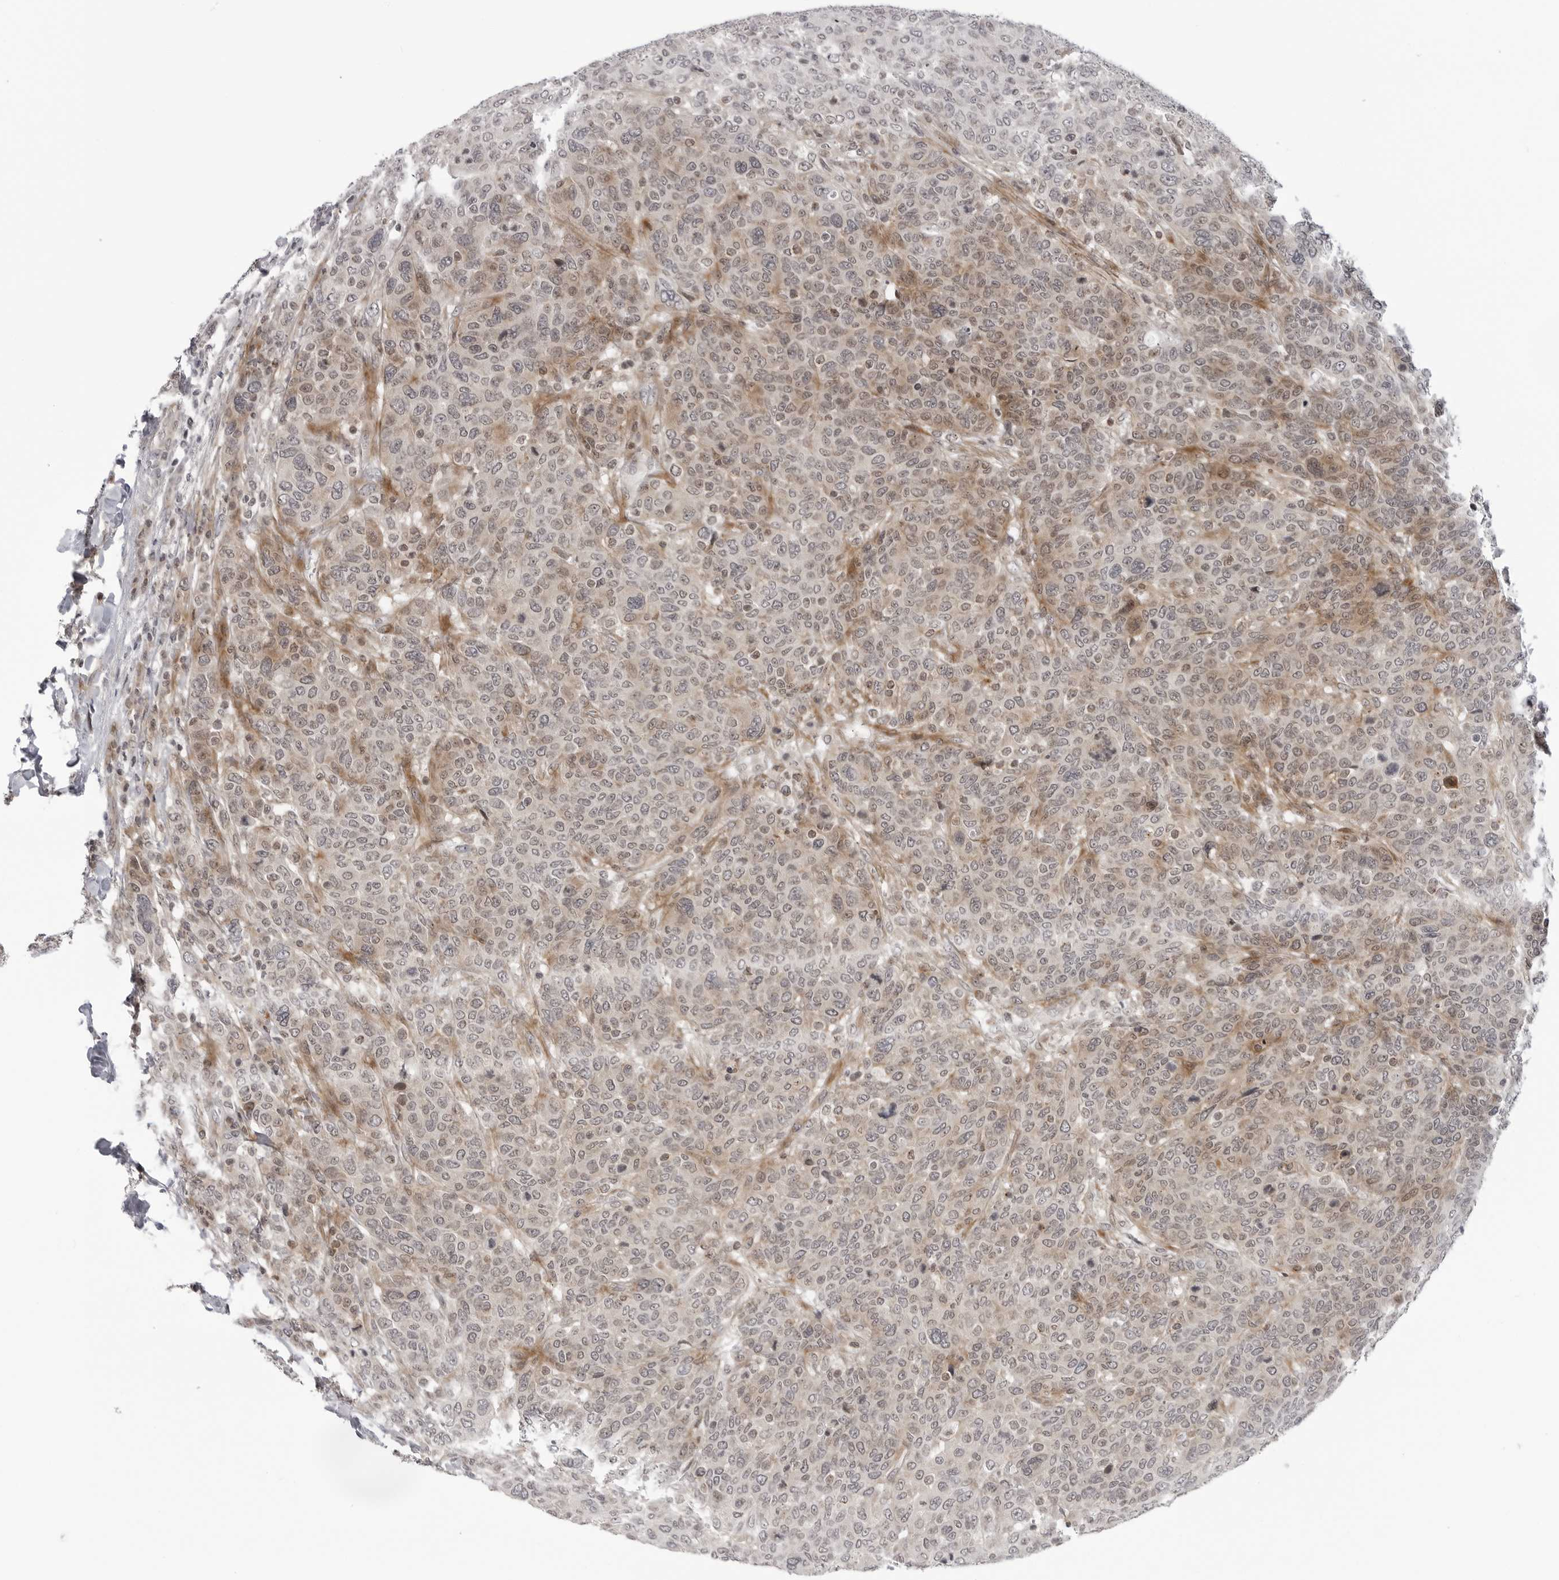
{"staining": {"intensity": "weak", "quantity": "<25%", "location": "cytoplasmic/membranous,nuclear"}, "tissue": "breast cancer", "cell_type": "Tumor cells", "image_type": "cancer", "snomed": [{"axis": "morphology", "description": "Duct carcinoma"}, {"axis": "topography", "description": "Breast"}], "caption": "This is a histopathology image of IHC staining of breast cancer (intraductal carcinoma), which shows no staining in tumor cells.", "gene": "ADAMTS5", "patient": {"sex": "female", "age": 37}}